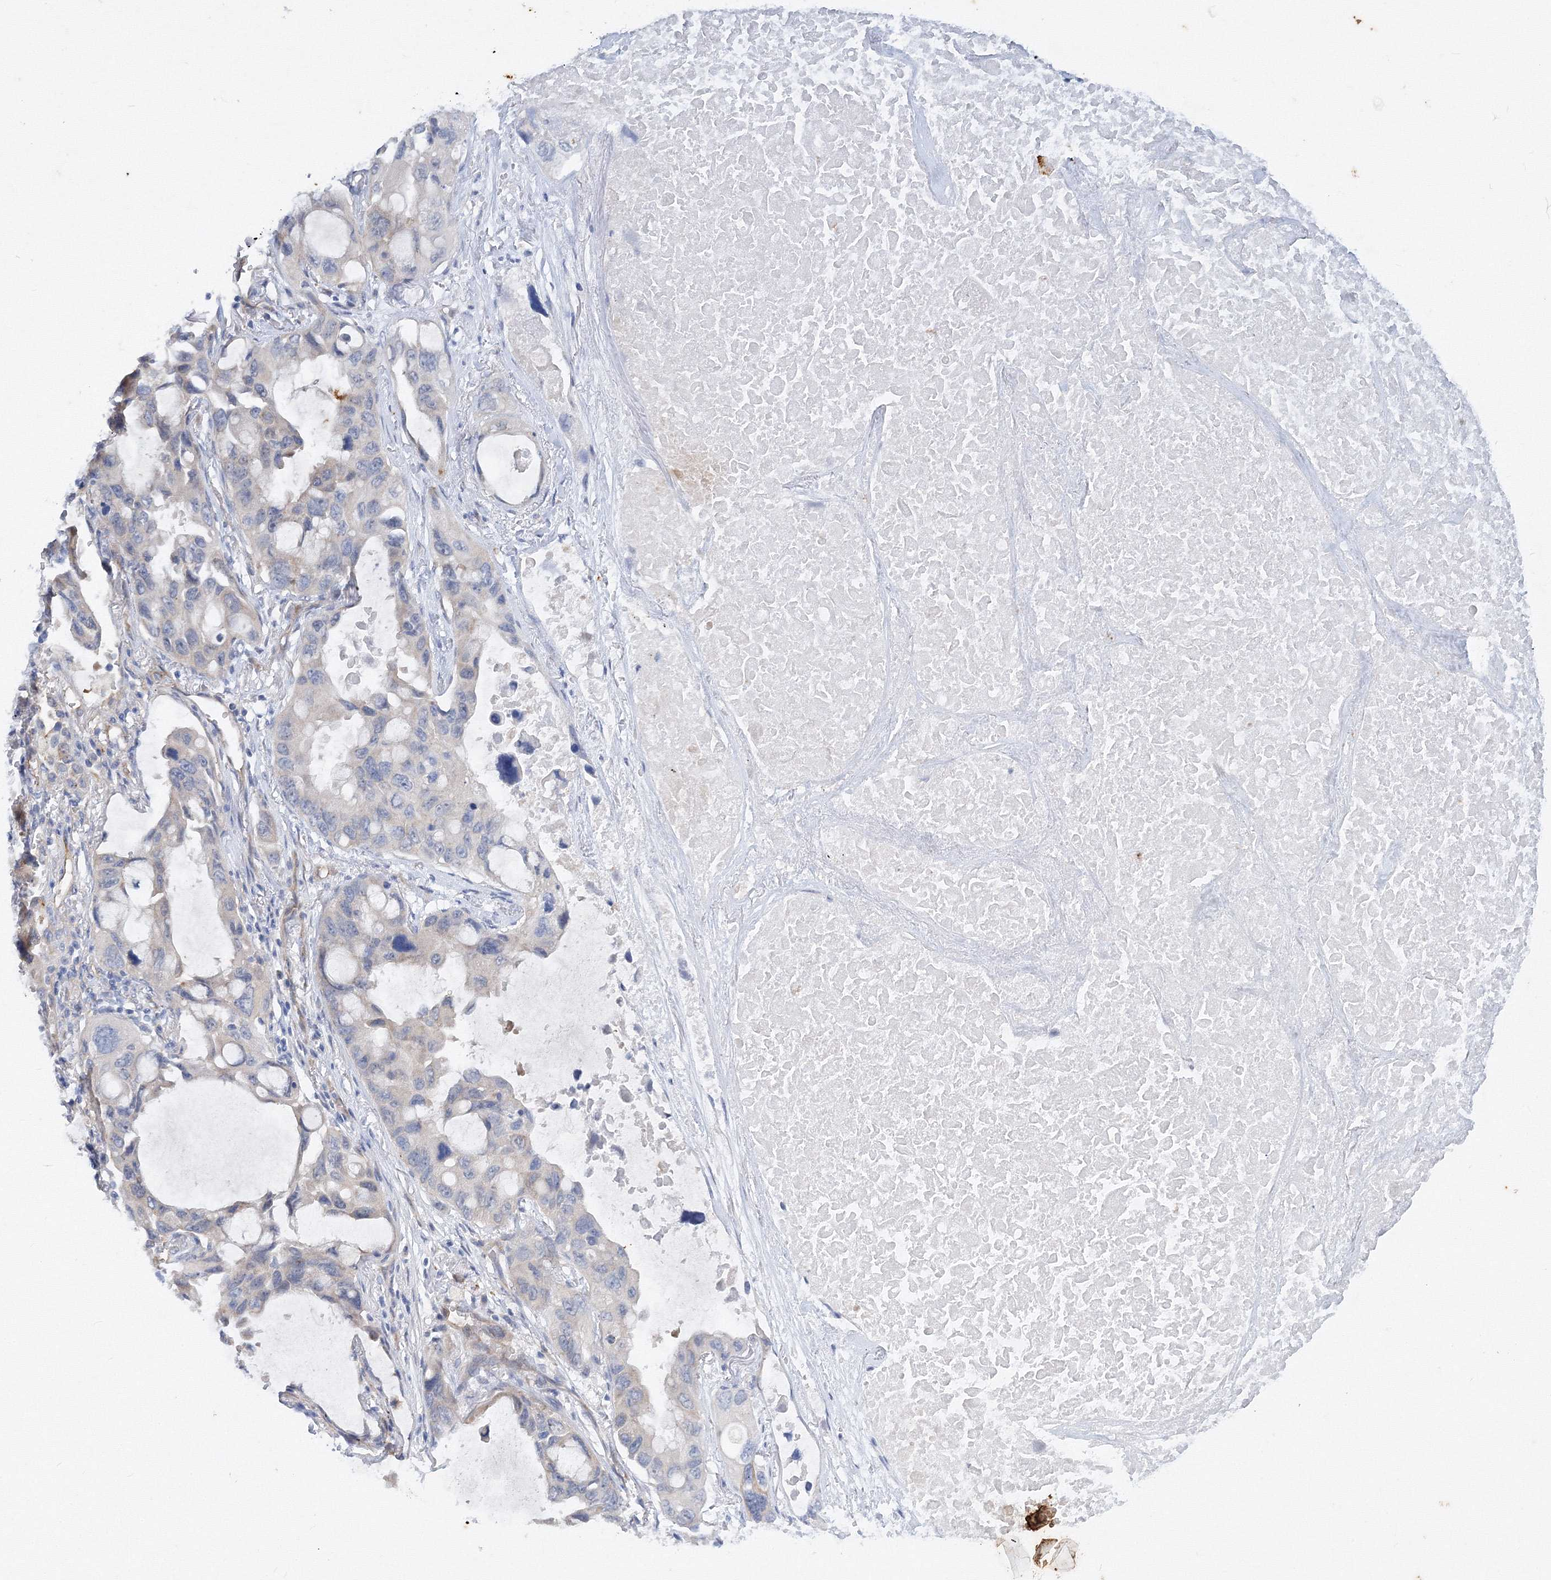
{"staining": {"intensity": "negative", "quantity": "none", "location": "none"}, "tissue": "lung cancer", "cell_type": "Tumor cells", "image_type": "cancer", "snomed": [{"axis": "morphology", "description": "Squamous cell carcinoma, NOS"}, {"axis": "topography", "description": "Lung"}], "caption": "Tumor cells are negative for protein expression in human lung squamous cell carcinoma.", "gene": "TANC1", "patient": {"sex": "female", "age": 73}}